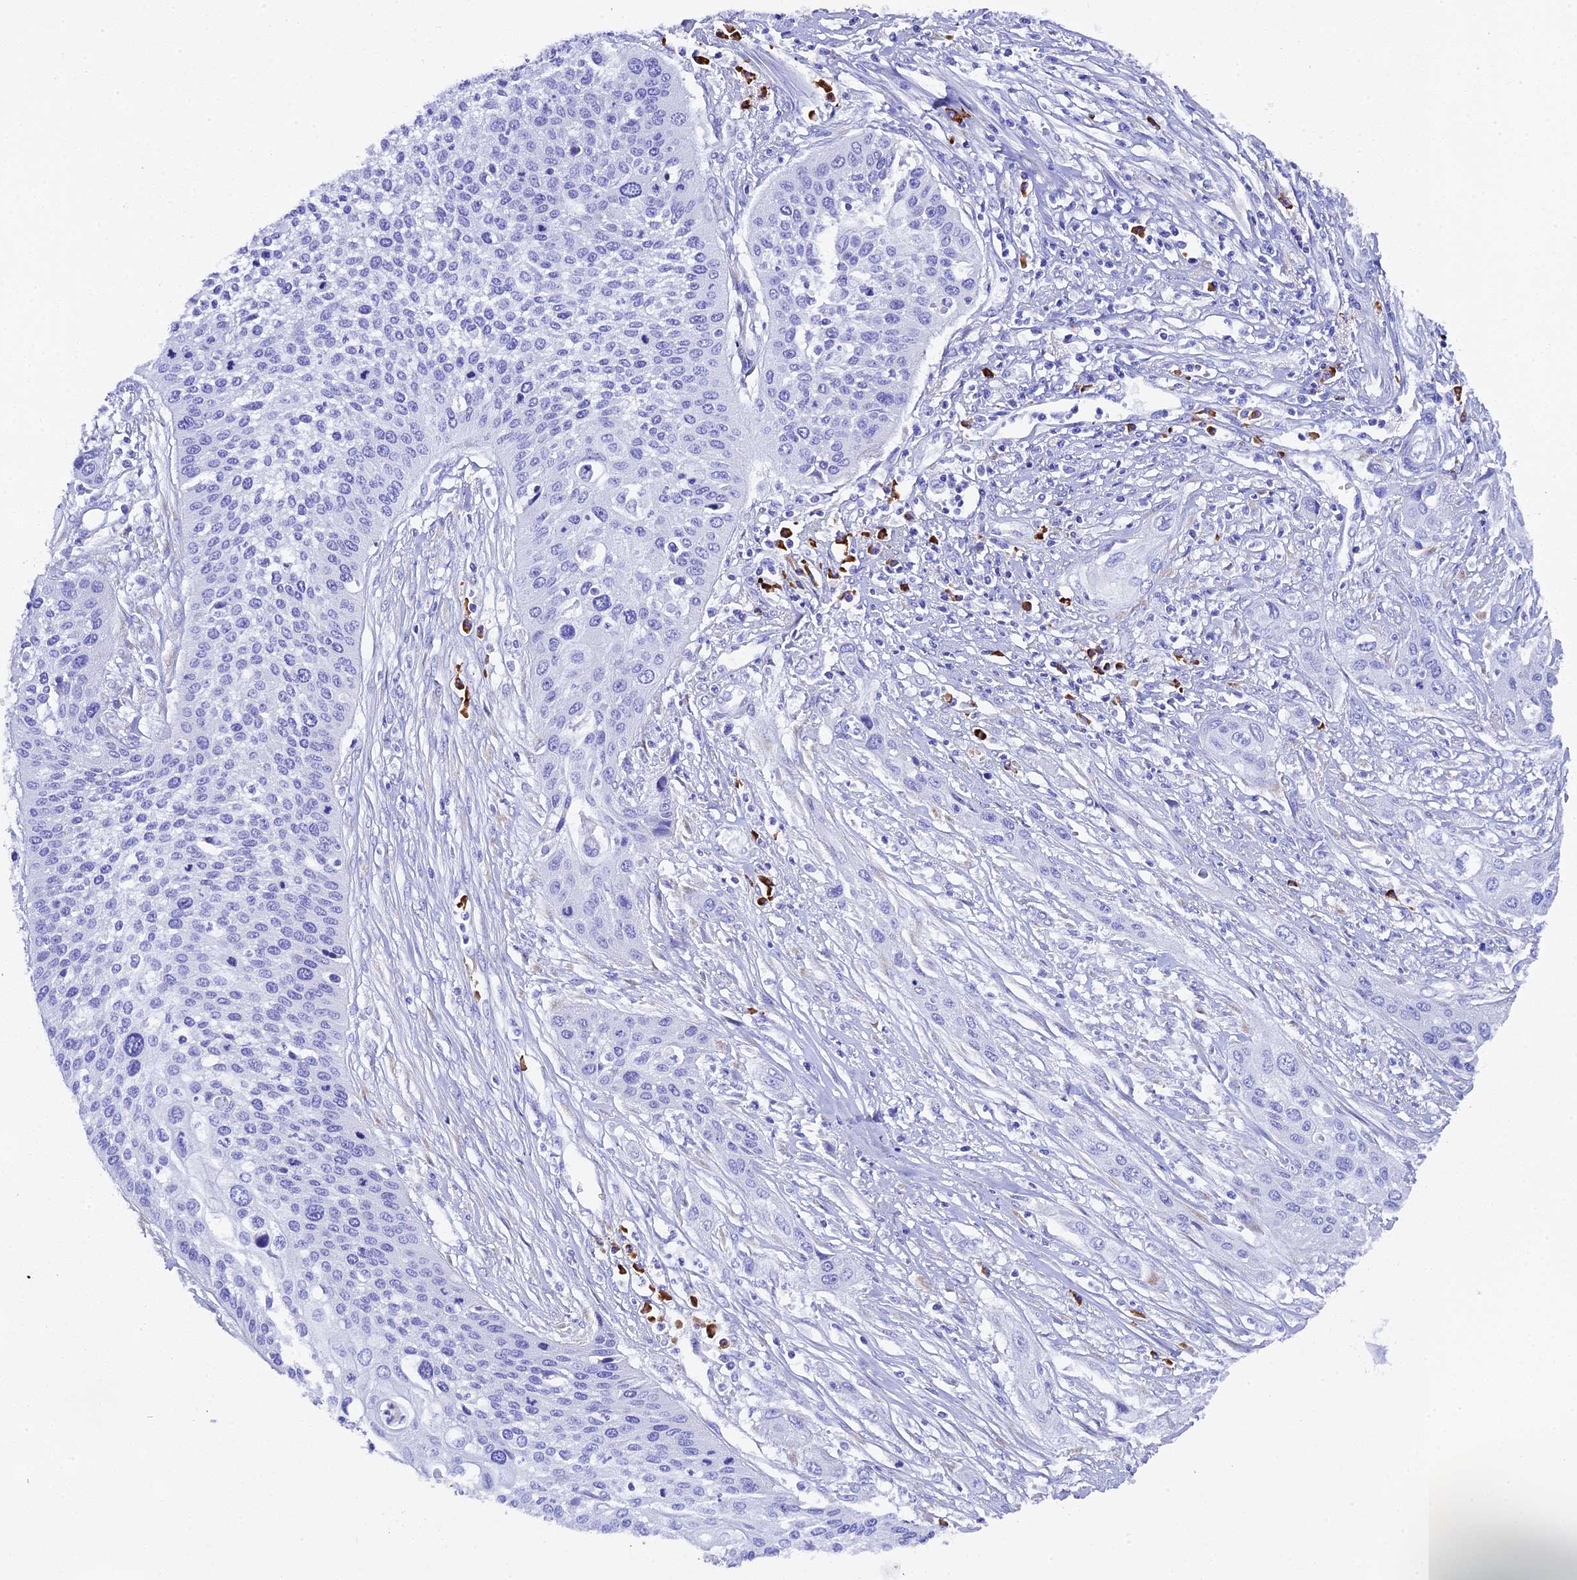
{"staining": {"intensity": "negative", "quantity": "none", "location": "none"}, "tissue": "cervical cancer", "cell_type": "Tumor cells", "image_type": "cancer", "snomed": [{"axis": "morphology", "description": "Squamous cell carcinoma, NOS"}, {"axis": "topography", "description": "Cervix"}], "caption": "Immunohistochemistry (IHC) of human cervical squamous cell carcinoma reveals no staining in tumor cells.", "gene": "FKBP11", "patient": {"sex": "female", "age": 34}}